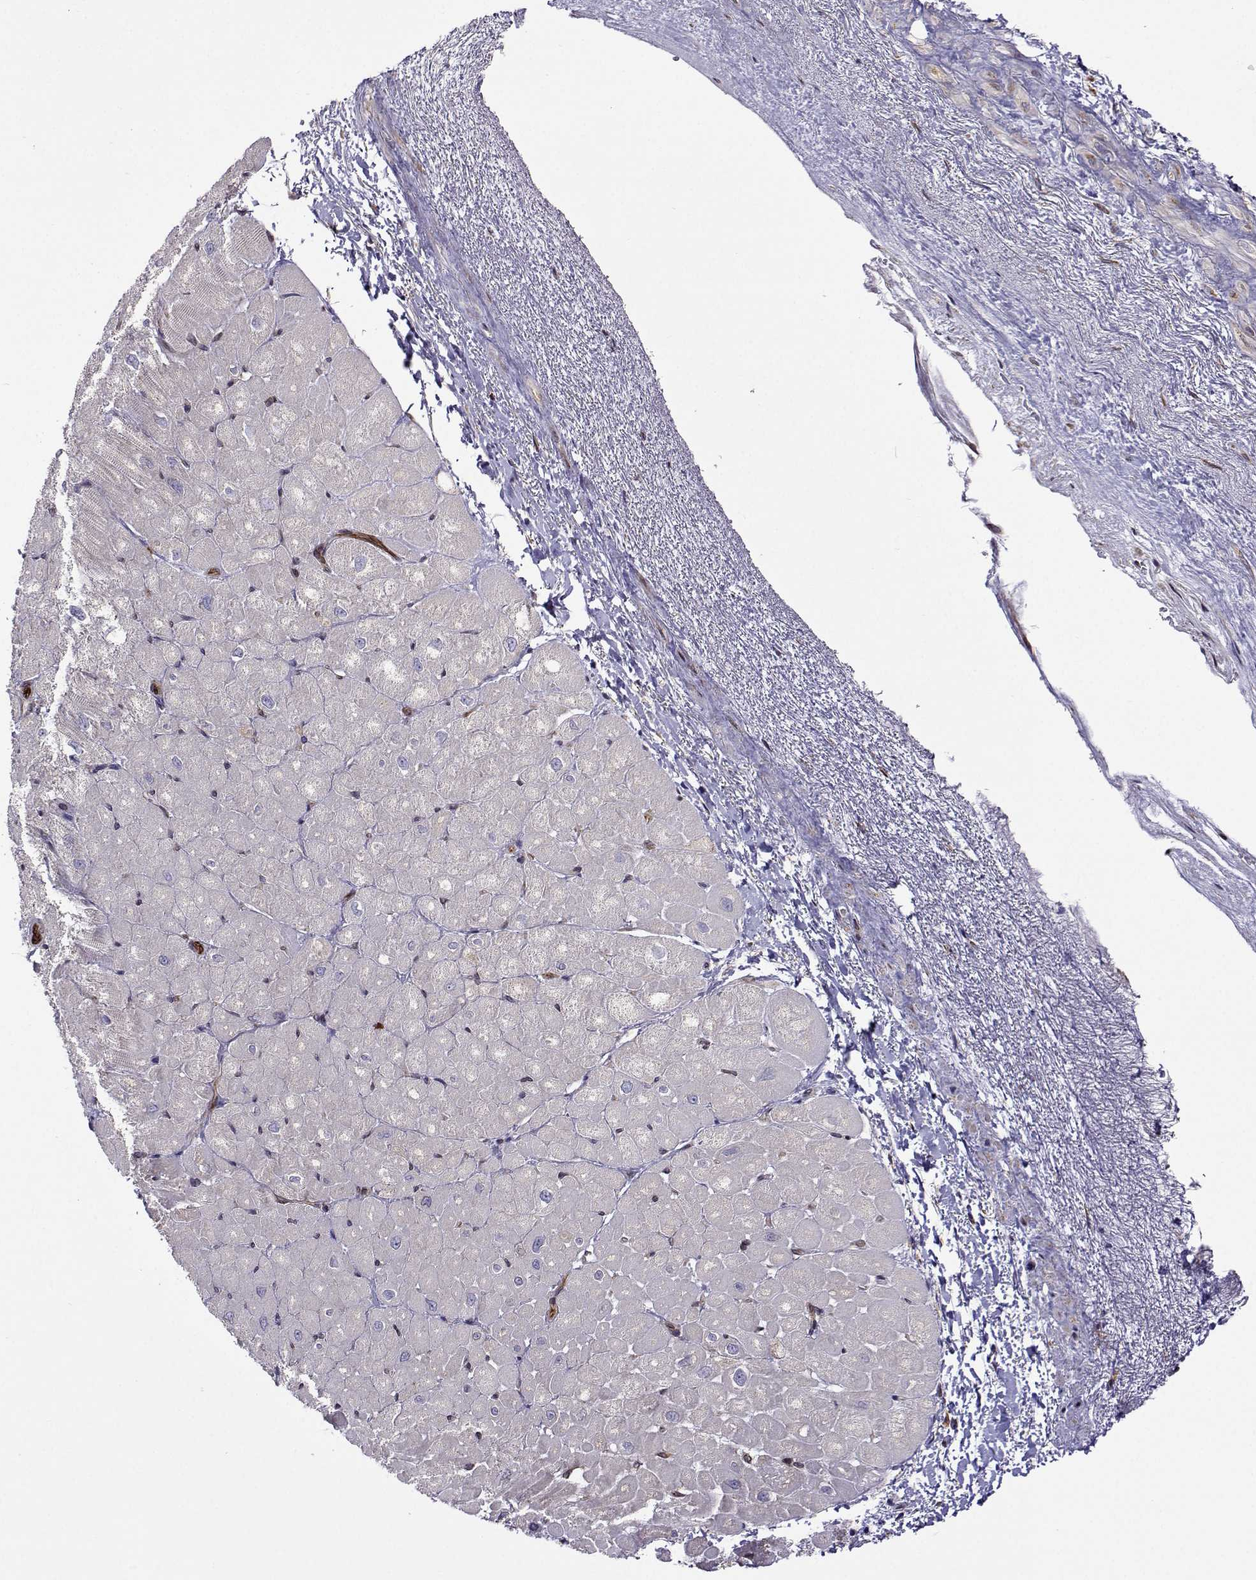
{"staining": {"intensity": "negative", "quantity": "none", "location": "none"}, "tissue": "heart muscle", "cell_type": "Cardiomyocytes", "image_type": "normal", "snomed": [{"axis": "morphology", "description": "Normal tissue, NOS"}, {"axis": "topography", "description": "Heart"}], "caption": "IHC histopathology image of normal heart muscle: heart muscle stained with DAB reveals no significant protein expression in cardiomyocytes.", "gene": "PGRMC2", "patient": {"sex": "male", "age": 62}}